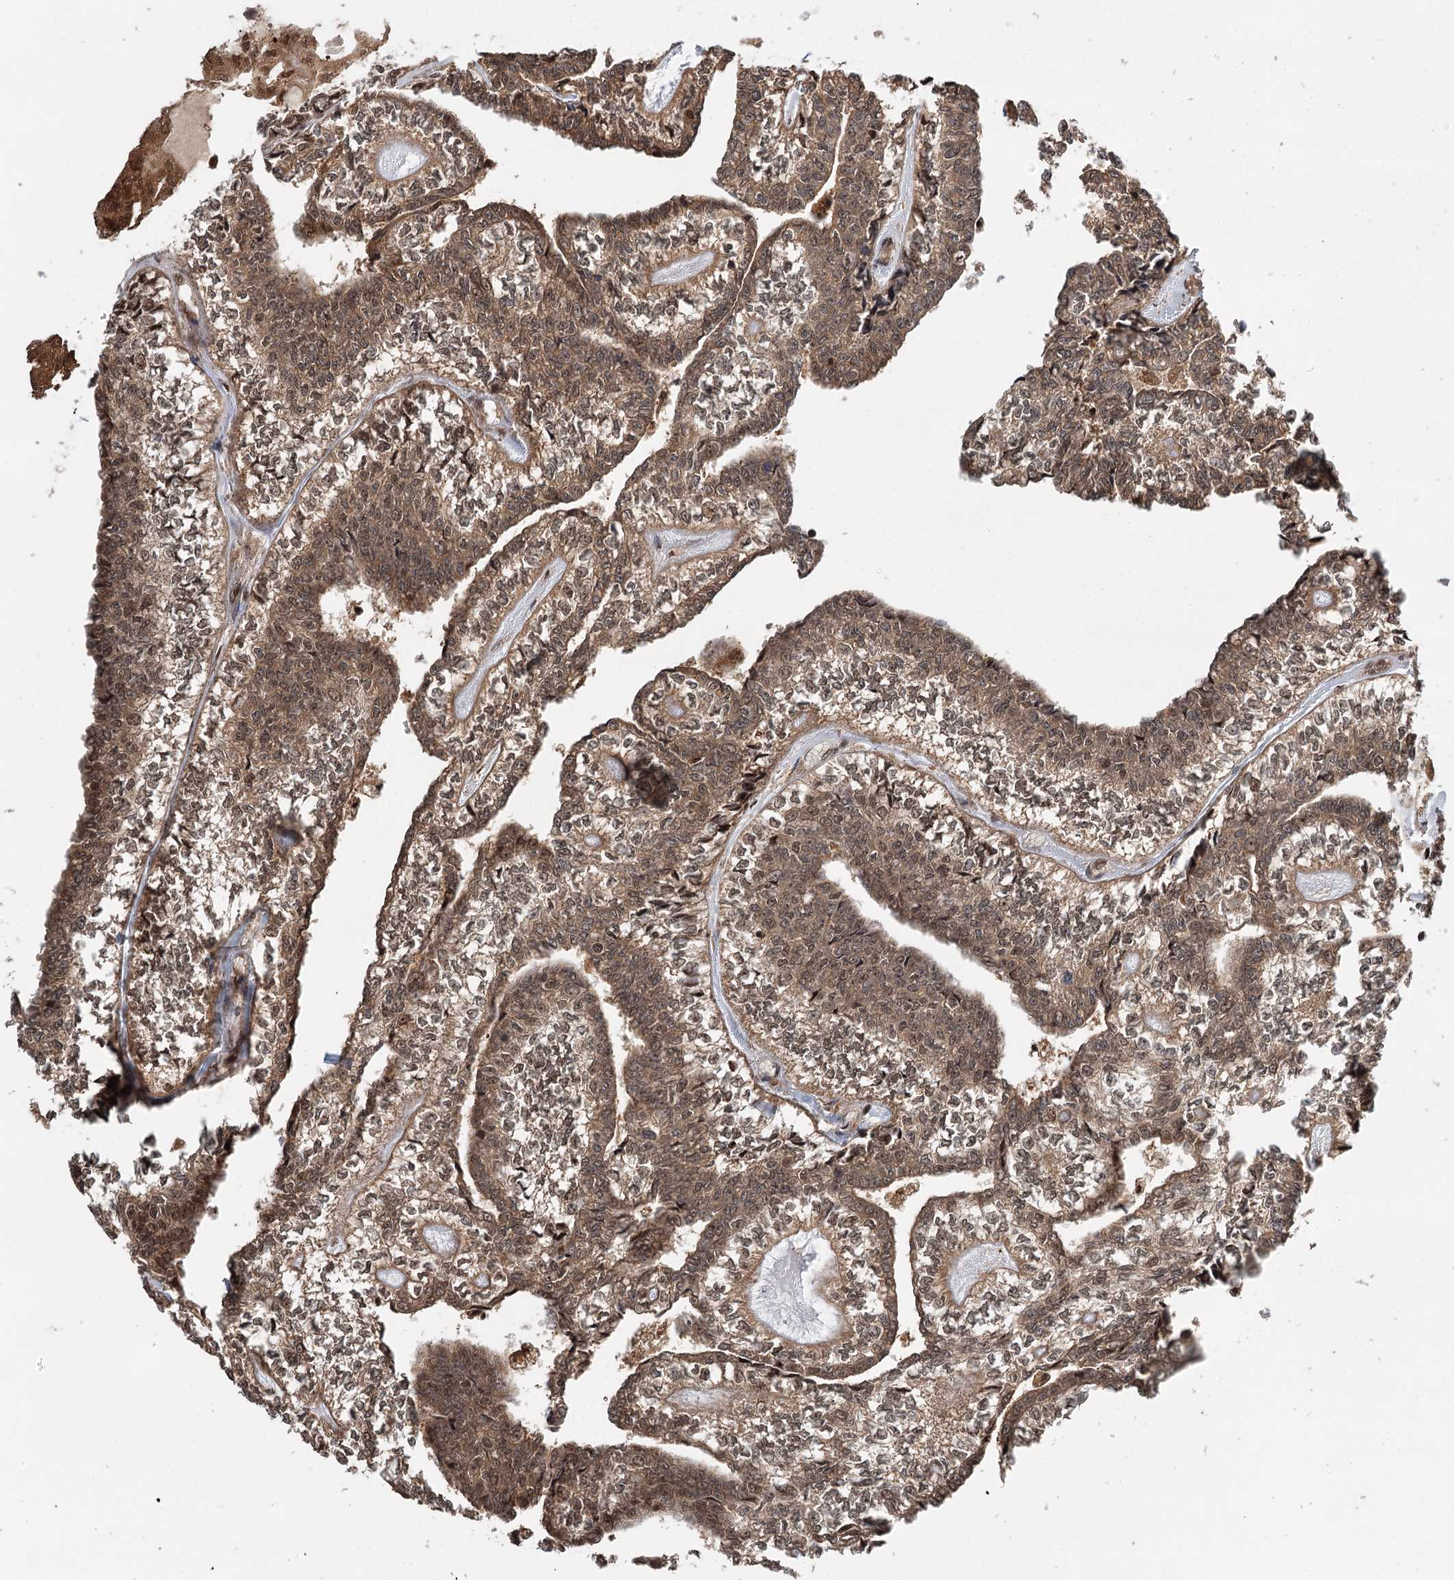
{"staining": {"intensity": "weak", "quantity": ">75%", "location": "cytoplasmic/membranous,nuclear"}, "tissue": "head and neck cancer", "cell_type": "Tumor cells", "image_type": "cancer", "snomed": [{"axis": "morphology", "description": "Adenocarcinoma, NOS"}, {"axis": "topography", "description": "Head-Neck"}], "caption": "Head and neck cancer (adenocarcinoma) stained for a protein shows weak cytoplasmic/membranous and nuclear positivity in tumor cells.", "gene": "N6AMT1", "patient": {"sex": "female", "age": 73}}